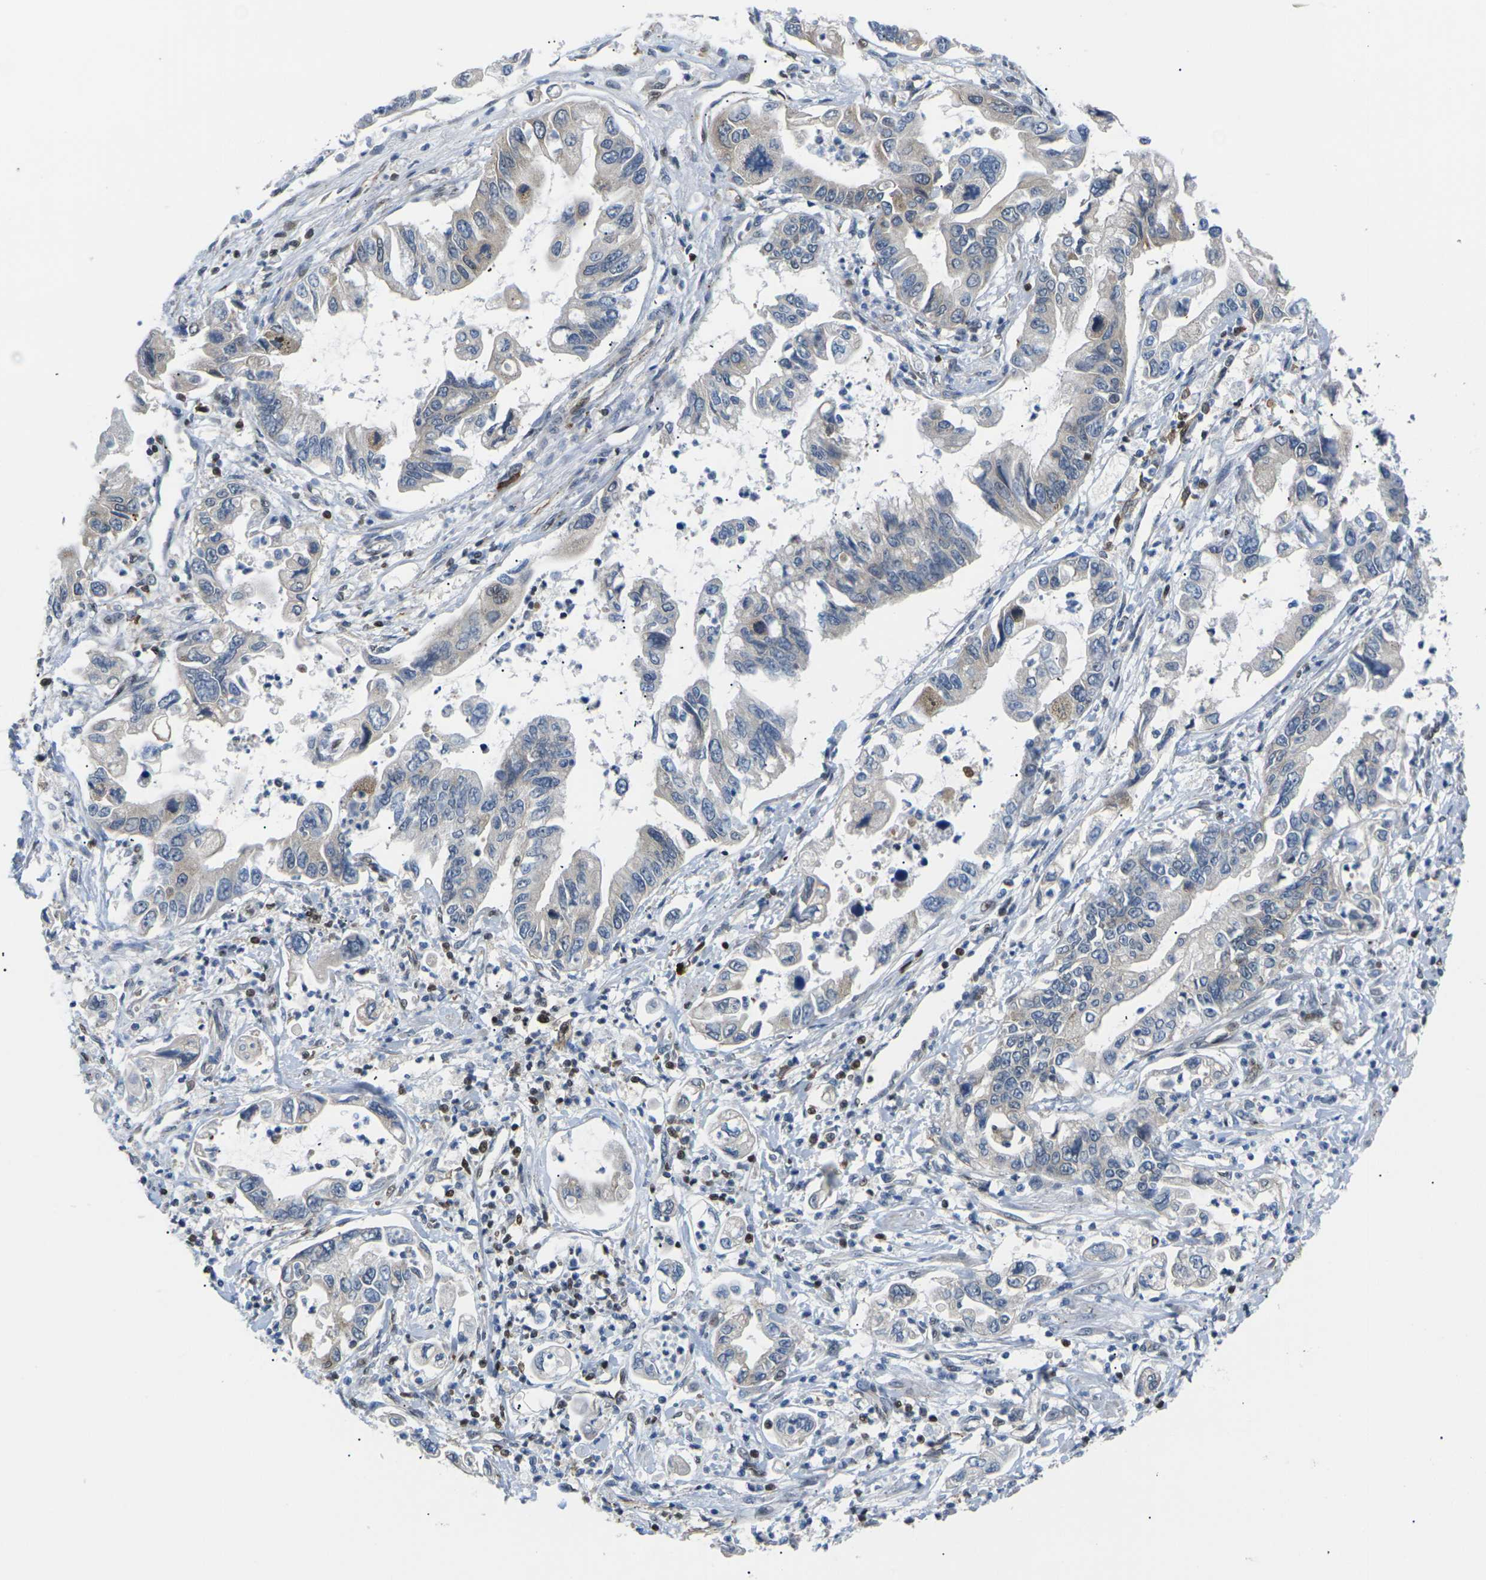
{"staining": {"intensity": "moderate", "quantity": "<25%", "location": "cytoplasmic/membranous"}, "tissue": "pancreatic cancer", "cell_type": "Tumor cells", "image_type": "cancer", "snomed": [{"axis": "morphology", "description": "Adenocarcinoma, NOS"}, {"axis": "topography", "description": "Pancreas"}], "caption": "Immunohistochemistry micrograph of neoplastic tissue: human pancreatic adenocarcinoma stained using immunohistochemistry exhibits low levels of moderate protein expression localized specifically in the cytoplasmic/membranous of tumor cells, appearing as a cytoplasmic/membranous brown color.", "gene": "RPS6KA3", "patient": {"sex": "male", "age": 56}}